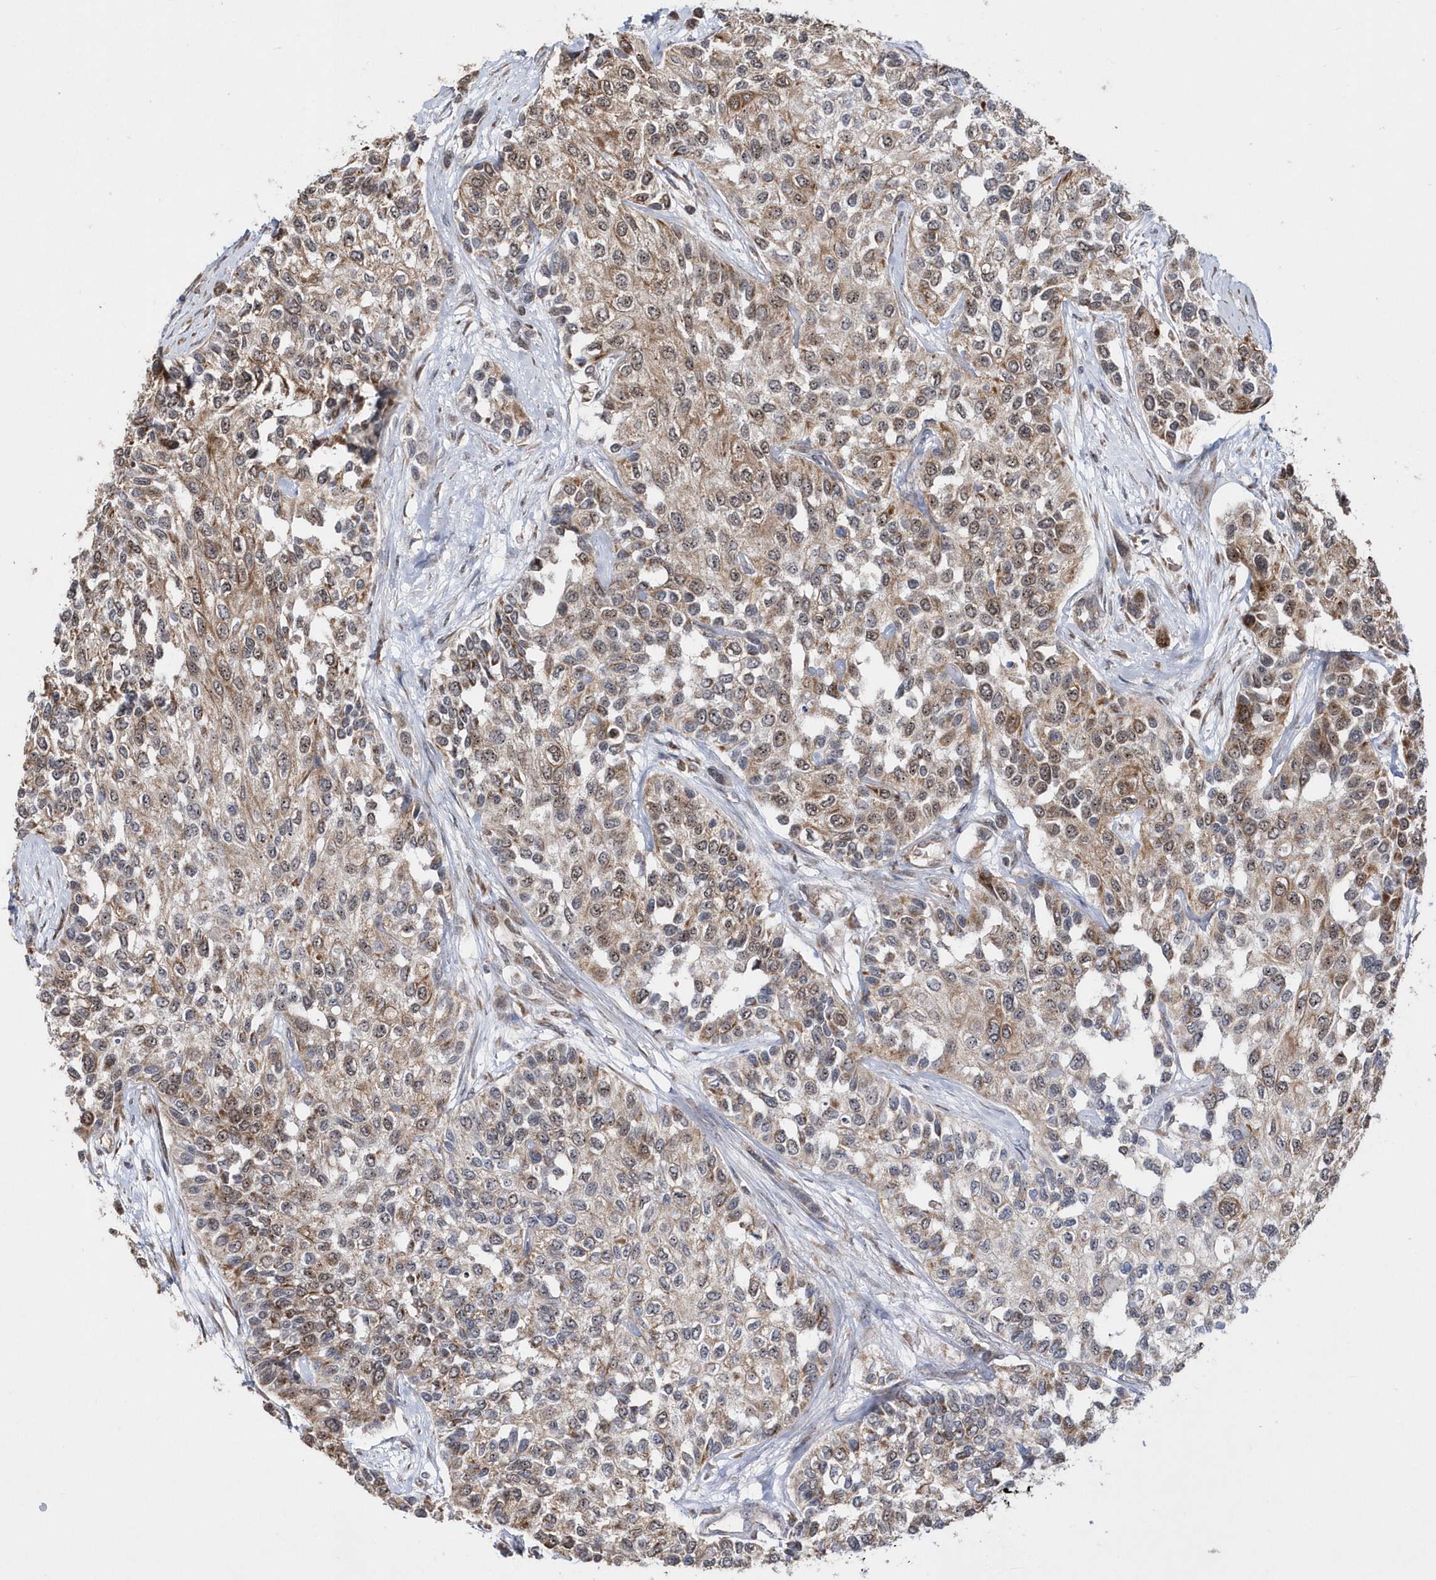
{"staining": {"intensity": "weak", "quantity": ">75%", "location": "cytoplasmic/membranous,nuclear"}, "tissue": "urothelial cancer", "cell_type": "Tumor cells", "image_type": "cancer", "snomed": [{"axis": "morphology", "description": "Normal tissue, NOS"}, {"axis": "morphology", "description": "Urothelial carcinoma, High grade"}, {"axis": "topography", "description": "Vascular tissue"}, {"axis": "topography", "description": "Urinary bladder"}], "caption": "Approximately >75% of tumor cells in urothelial carcinoma (high-grade) display weak cytoplasmic/membranous and nuclear protein positivity as visualized by brown immunohistochemical staining.", "gene": "DALRD3", "patient": {"sex": "female", "age": 56}}